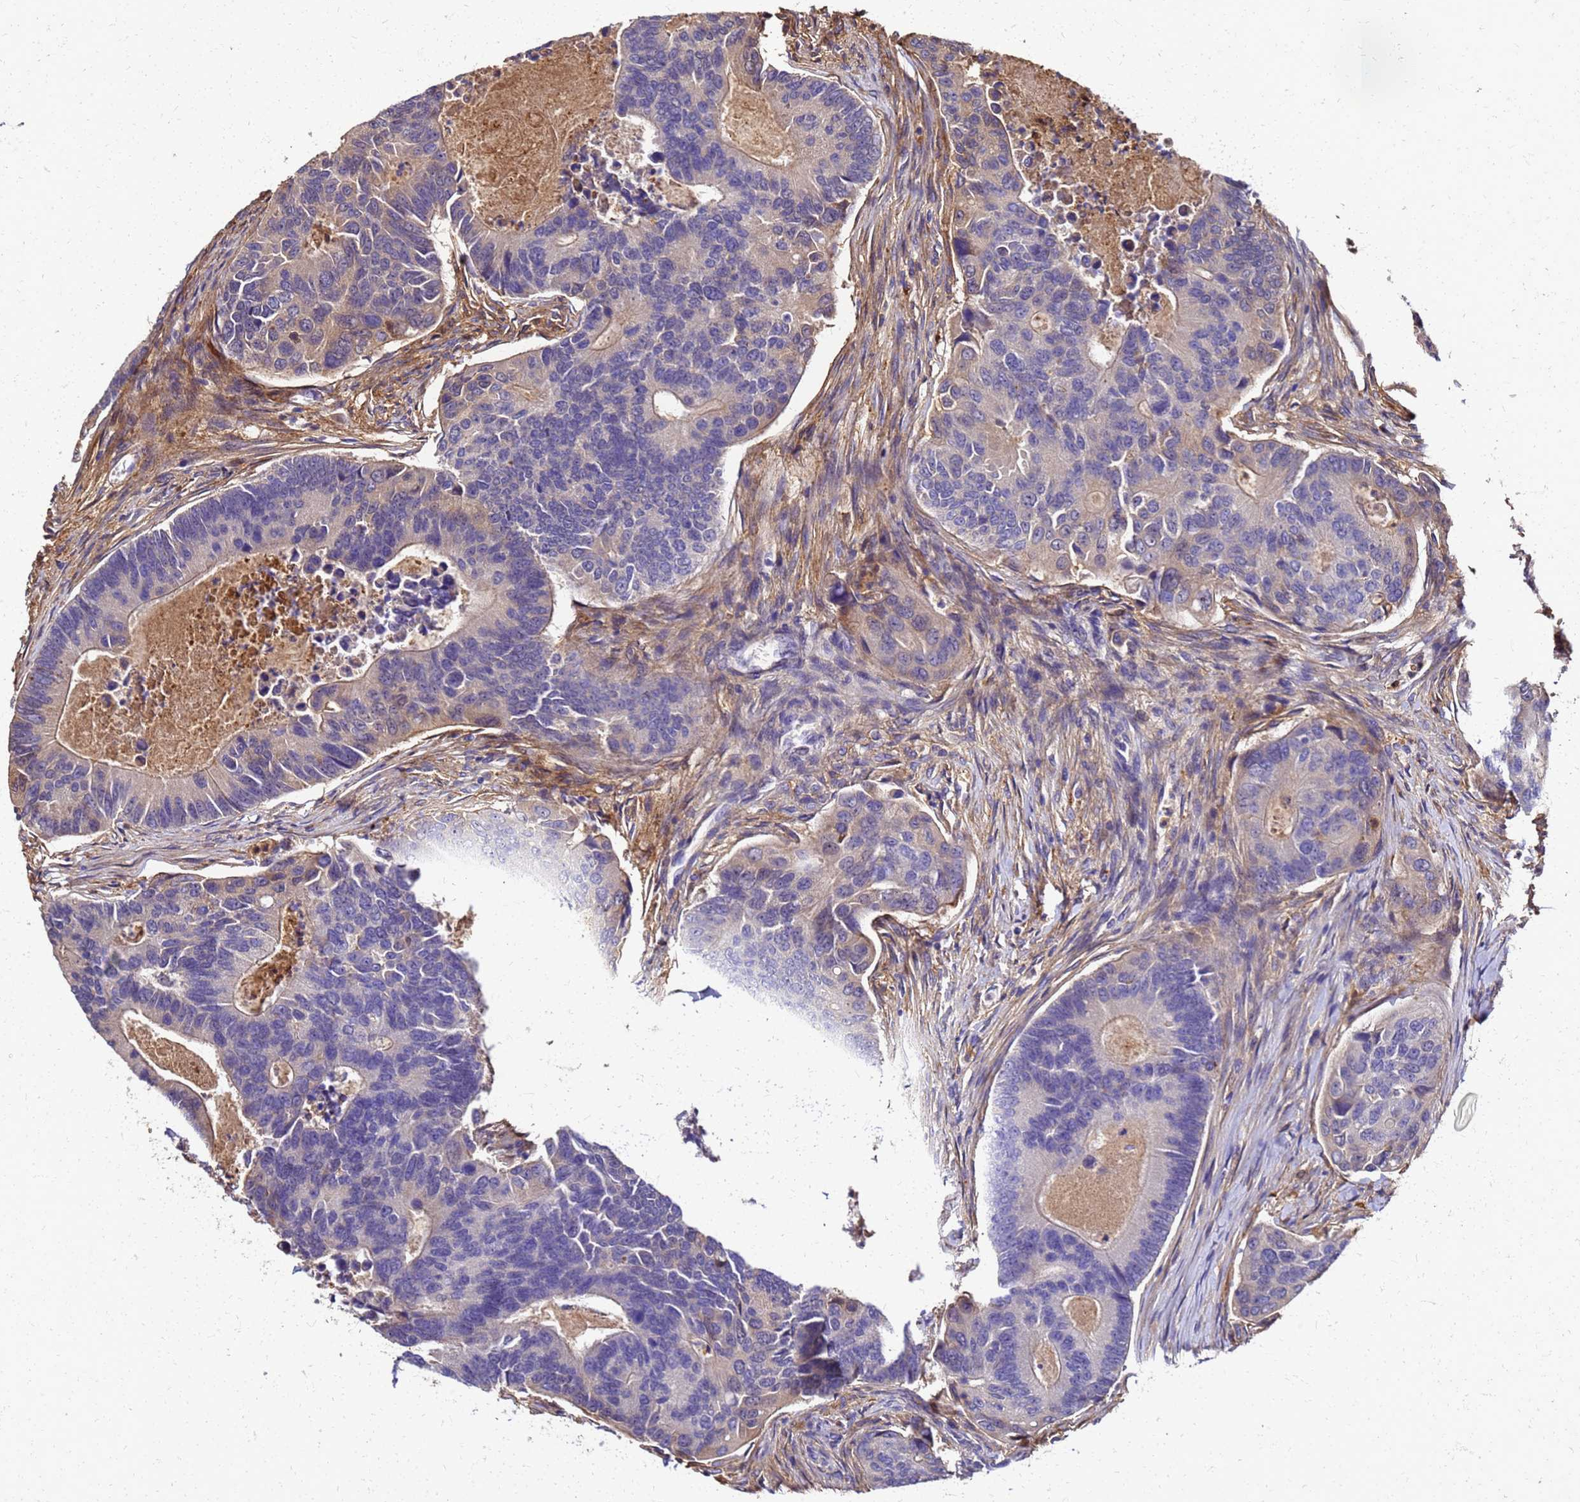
{"staining": {"intensity": "weak", "quantity": "<25%", "location": "cytoplasmic/membranous"}, "tissue": "colorectal cancer", "cell_type": "Tumor cells", "image_type": "cancer", "snomed": [{"axis": "morphology", "description": "Adenocarcinoma, NOS"}, {"axis": "topography", "description": "Colon"}], "caption": "Micrograph shows no protein expression in tumor cells of colorectal cancer tissue.", "gene": "S100A11", "patient": {"sex": "female", "age": 67}}